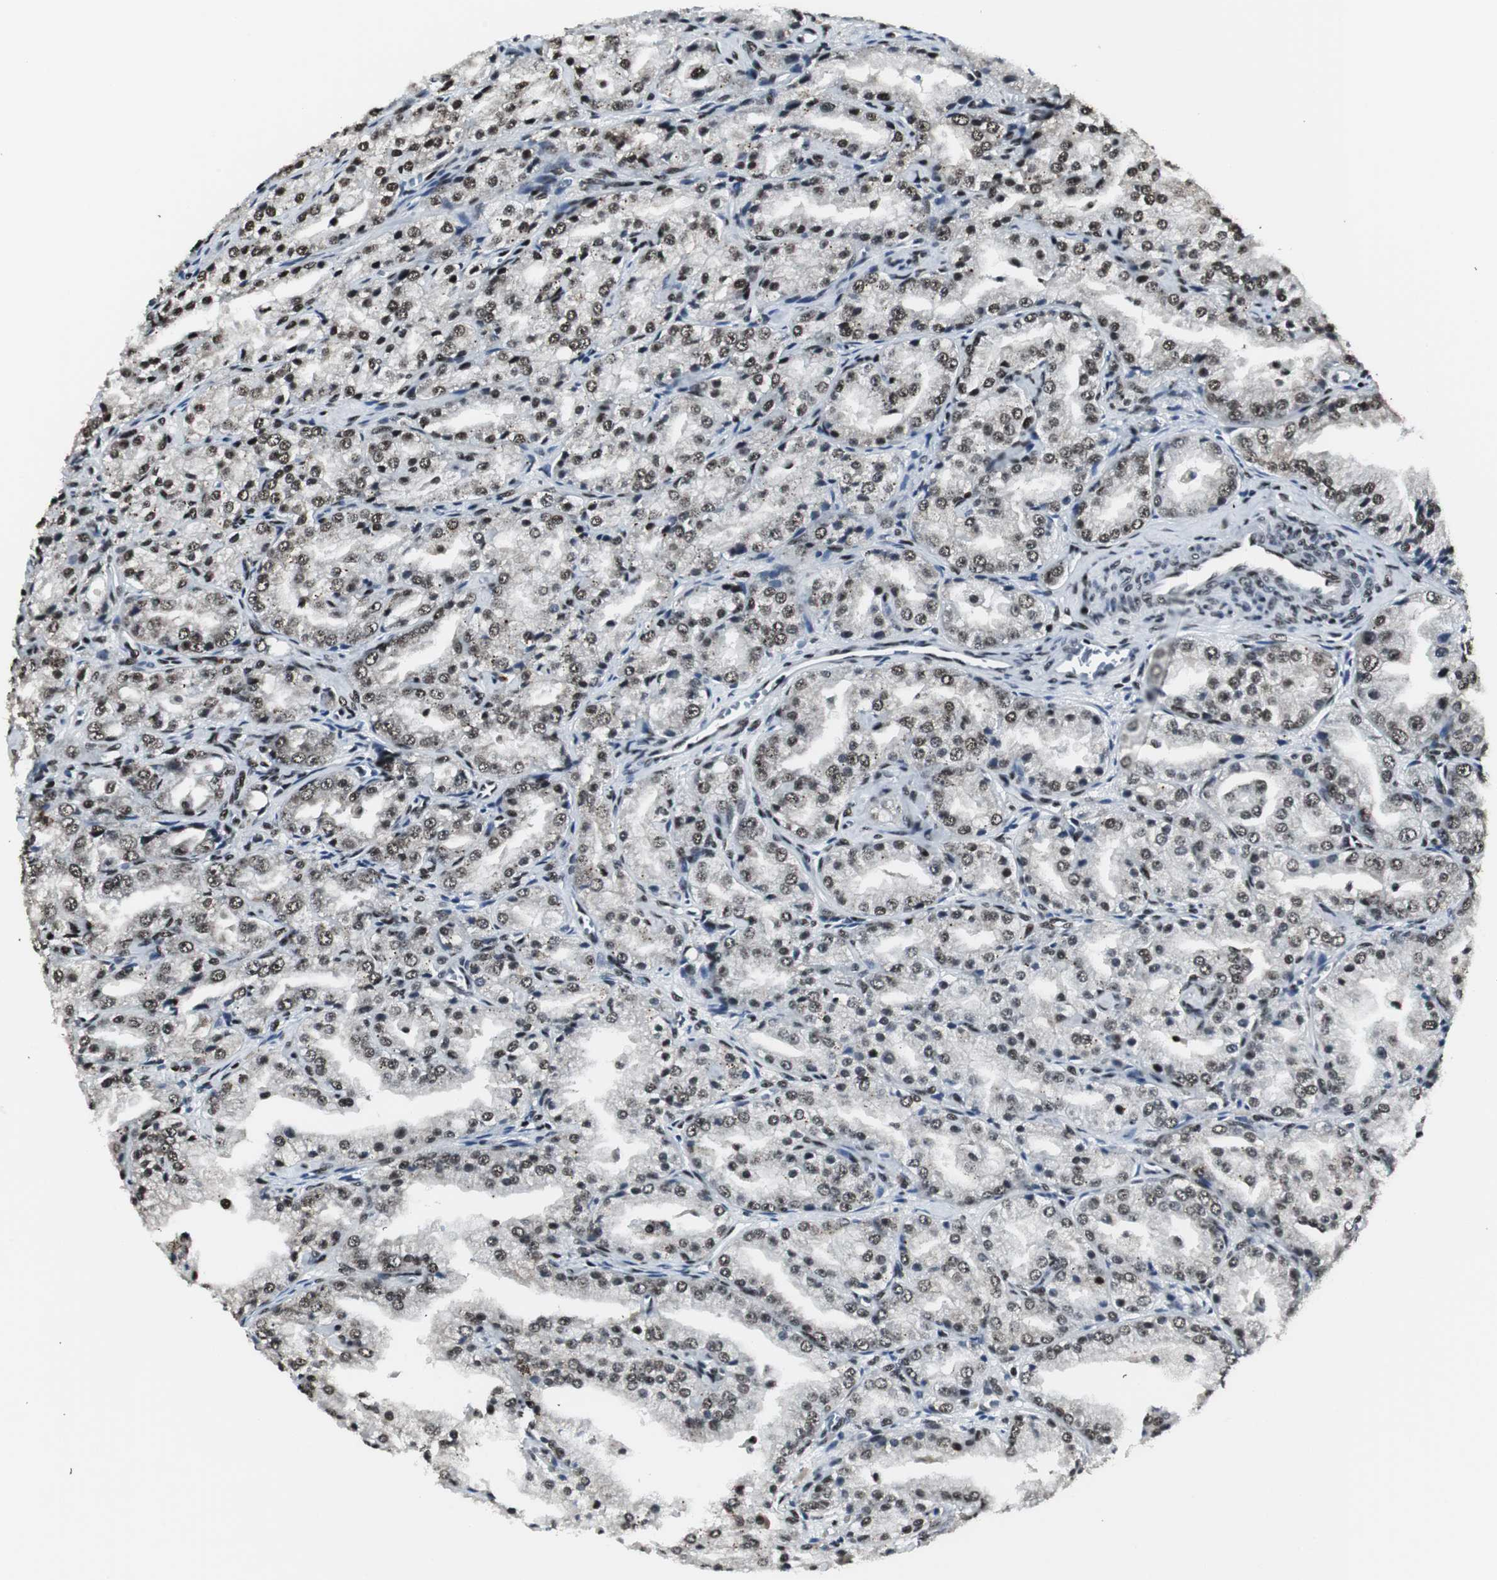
{"staining": {"intensity": "moderate", "quantity": ">75%", "location": "nuclear"}, "tissue": "prostate cancer", "cell_type": "Tumor cells", "image_type": "cancer", "snomed": [{"axis": "morphology", "description": "Adenocarcinoma, High grade"}, {"axis": "topography", "description": "Prostate"}], "caption": "Immunohistochemical staining of human prostate cancer (high-grade adenocarcinoma) reveals medium levels of moderate nuclear expression in approximately >75% of tumor cells. (IHC, brightfield microscopy, high magnification).", "gene": "PARN", "patient": {"sex": "male", "age": 61}}